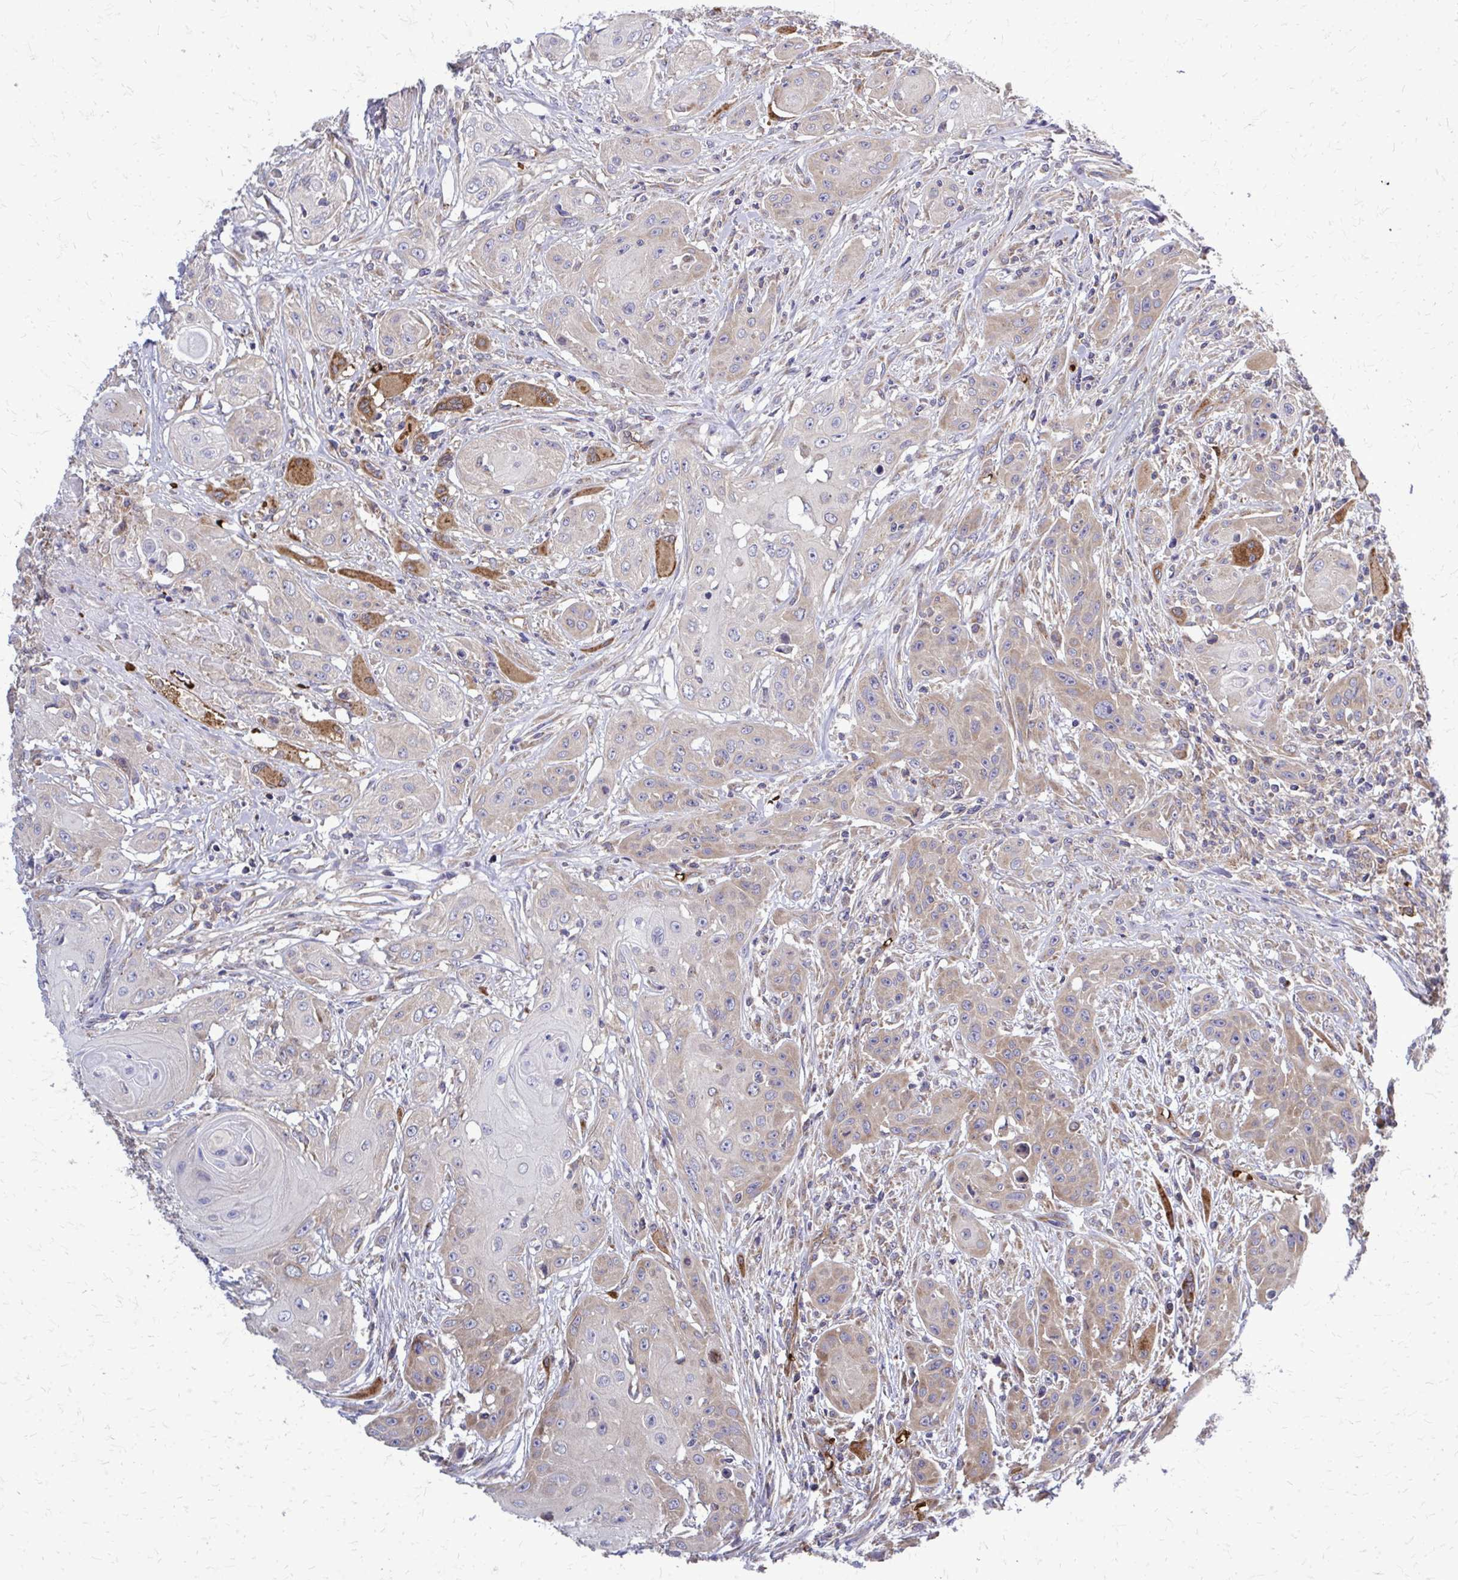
{"staining": {"intensity": "weak", "quantity": ">75%", "location": "cytoplasmic/membranous"}, "tissue": "head and neck cancer", "cell_type": "Tumor cells", "image_type": "cancer", "snomed": [{"axis": "morphology", "description": "Squamous cell carcinoma, NOS"}, {"axis": "topography", "description": "Oral tissue"}, {"axis": "topography", "description": "Head-Neck"}, {"axis": "topography", "description": "Neck, NOS"}], "caption": "This histopathology image displays immunohistochemistry (IHC) staining of human head and neck cancer (squamous cell carcinoma), with low weak cytoplasmic/membranous positivity in approximately >75% of tumor cells.", "gene": "PDK4", "patient": {"sex": "female", "age": 55}}